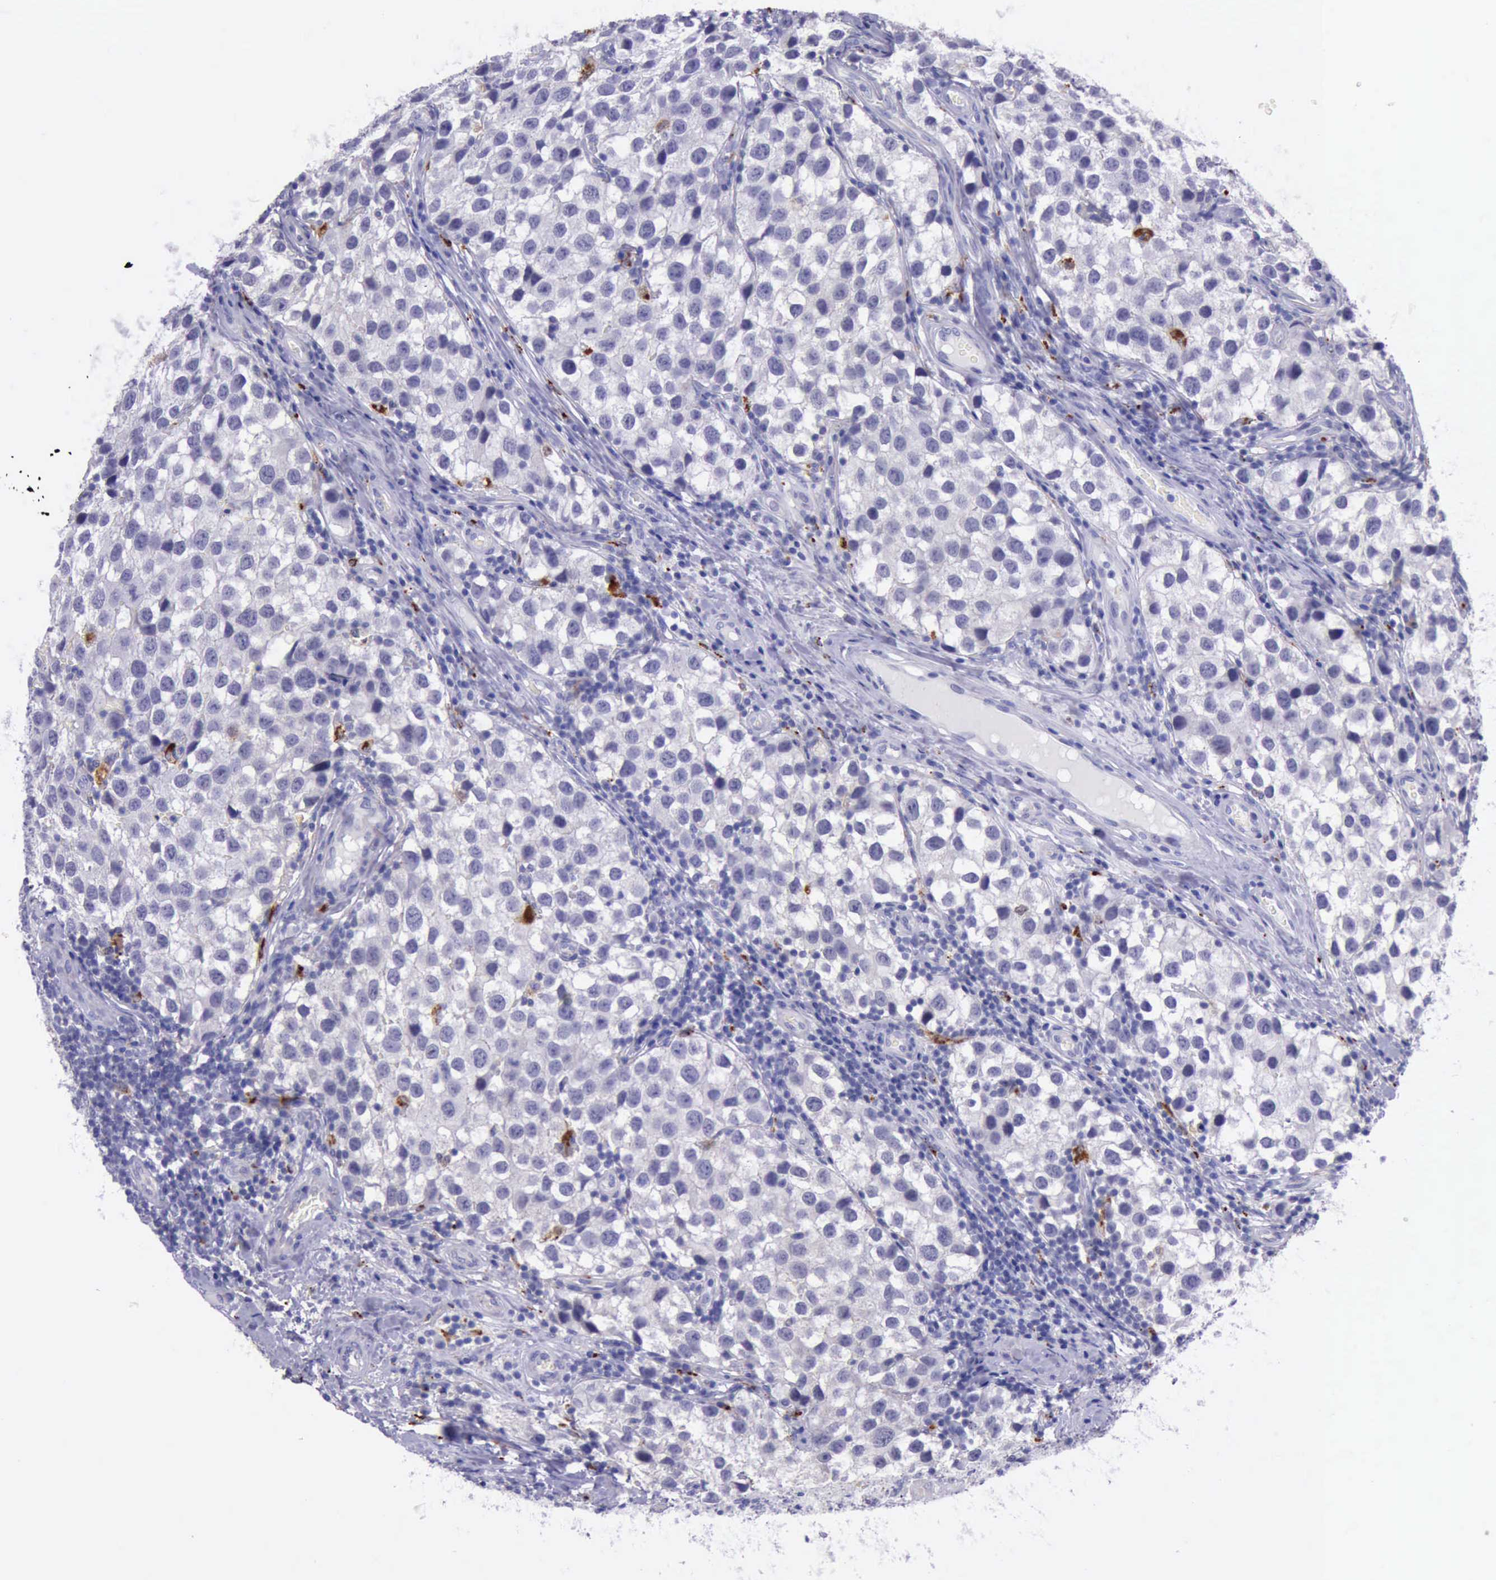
{"staining": {"intensity": "negative", "quantity": "none", "location": "none"}, "tissue": "testis cancer", "cell_type": "Tumor cells", "image_type": "cancer", "snomed": [{"axis": "morphology", "description": "Seminoma, NOS"}, {"axis": "topography", "description": "Testis"}], "caption": "Tumor cells show no significant protein positivity in testis cancer (seminoma).", "gene": "GLA", "patient": {"sex": "male", "age": 39}}